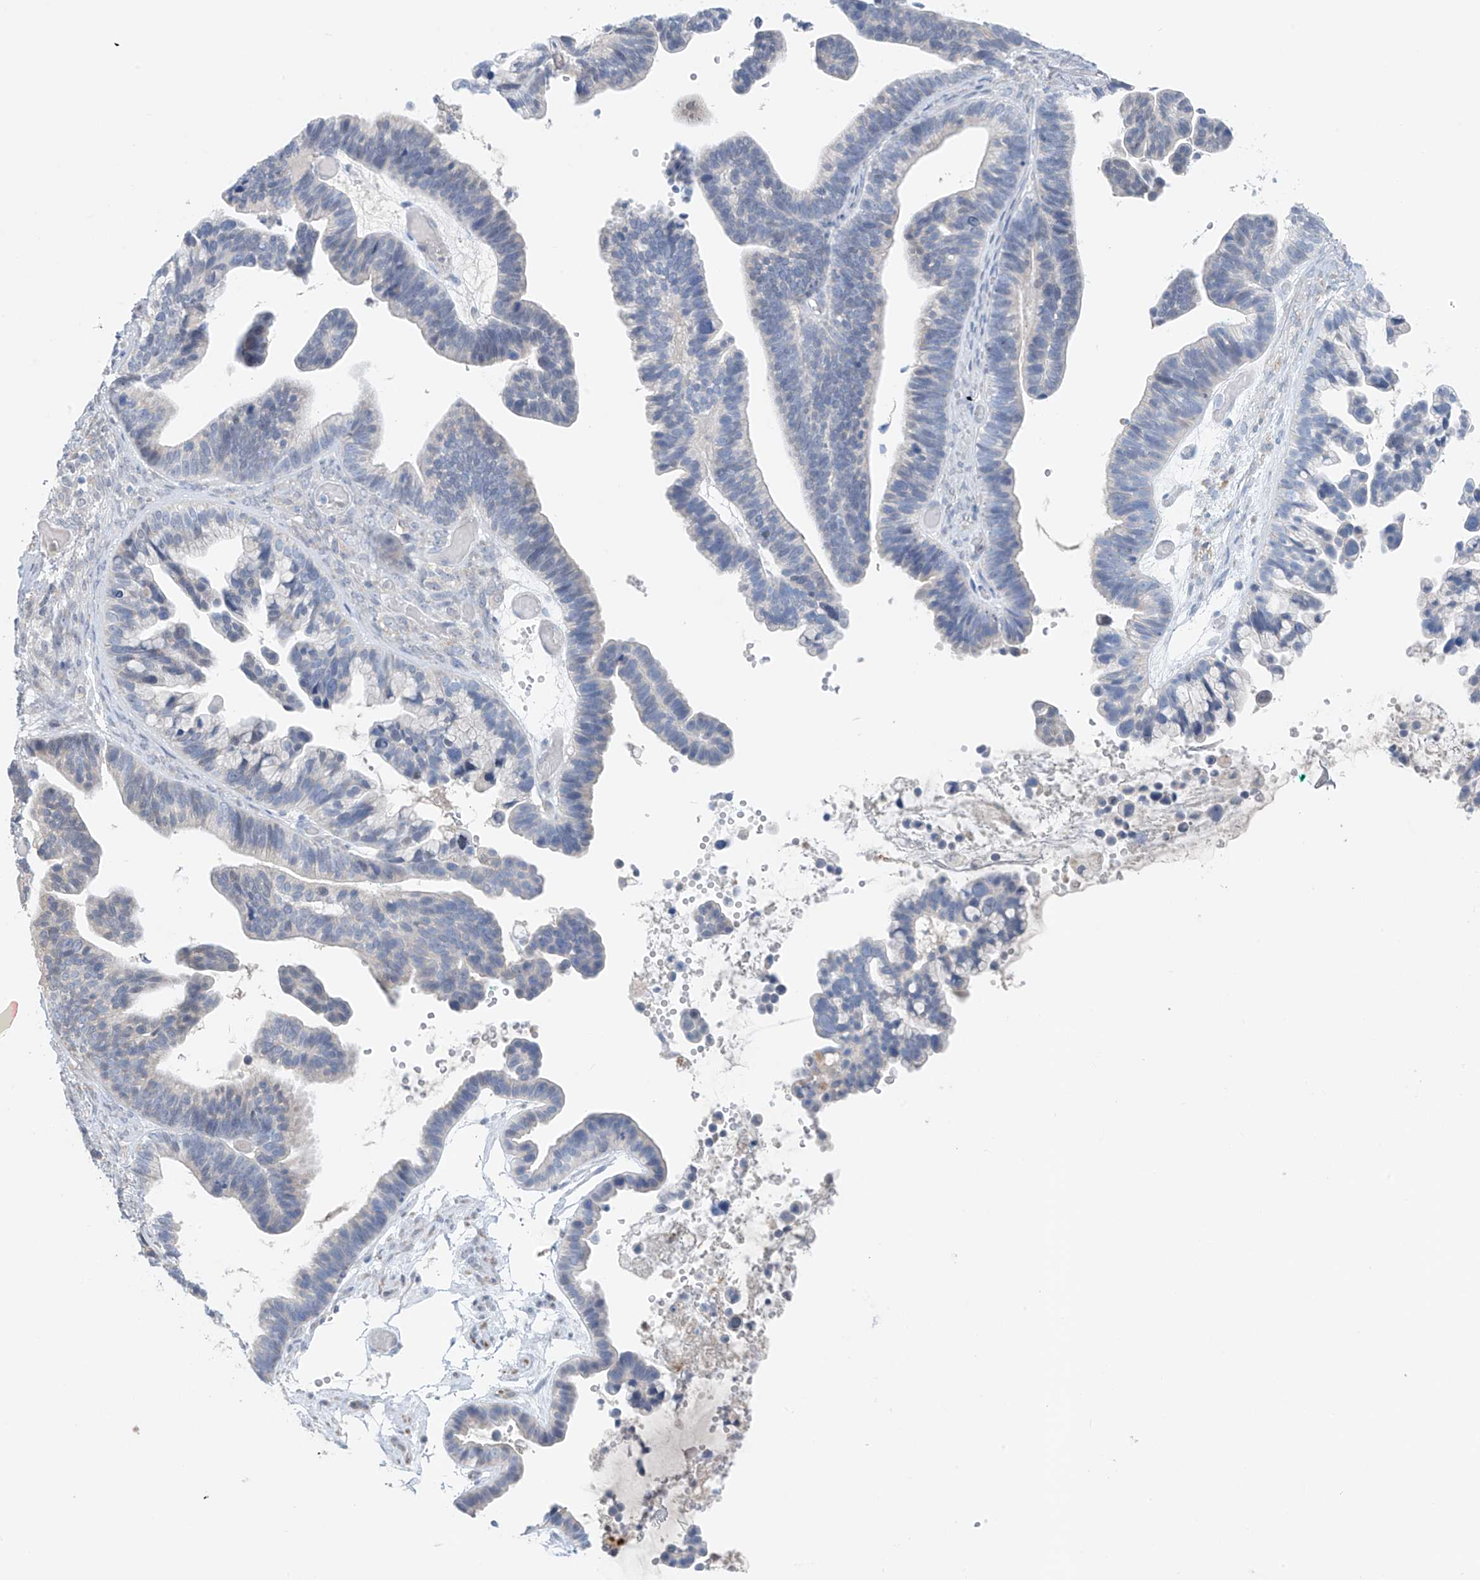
{"staining": {"intensity": "negative", "quantity": "none", "location": "none"}, "tissue": "ovarian cancer", "cell_type": "Tumor cells", "image_type": "cancer", "snomed": [{"axis": "morphology", "description": "Cystadenocarcinoma, serous, NOS"}, {"axis": "topography", "description": "Ovary"}], "caption": "This is an immunohistochemistry image of serous cystadenocarcinoma (ovarian). There is no staining in tumor cells.", "gene": "CYP4V2", "patient": {"sex": "female", "age": 56}}